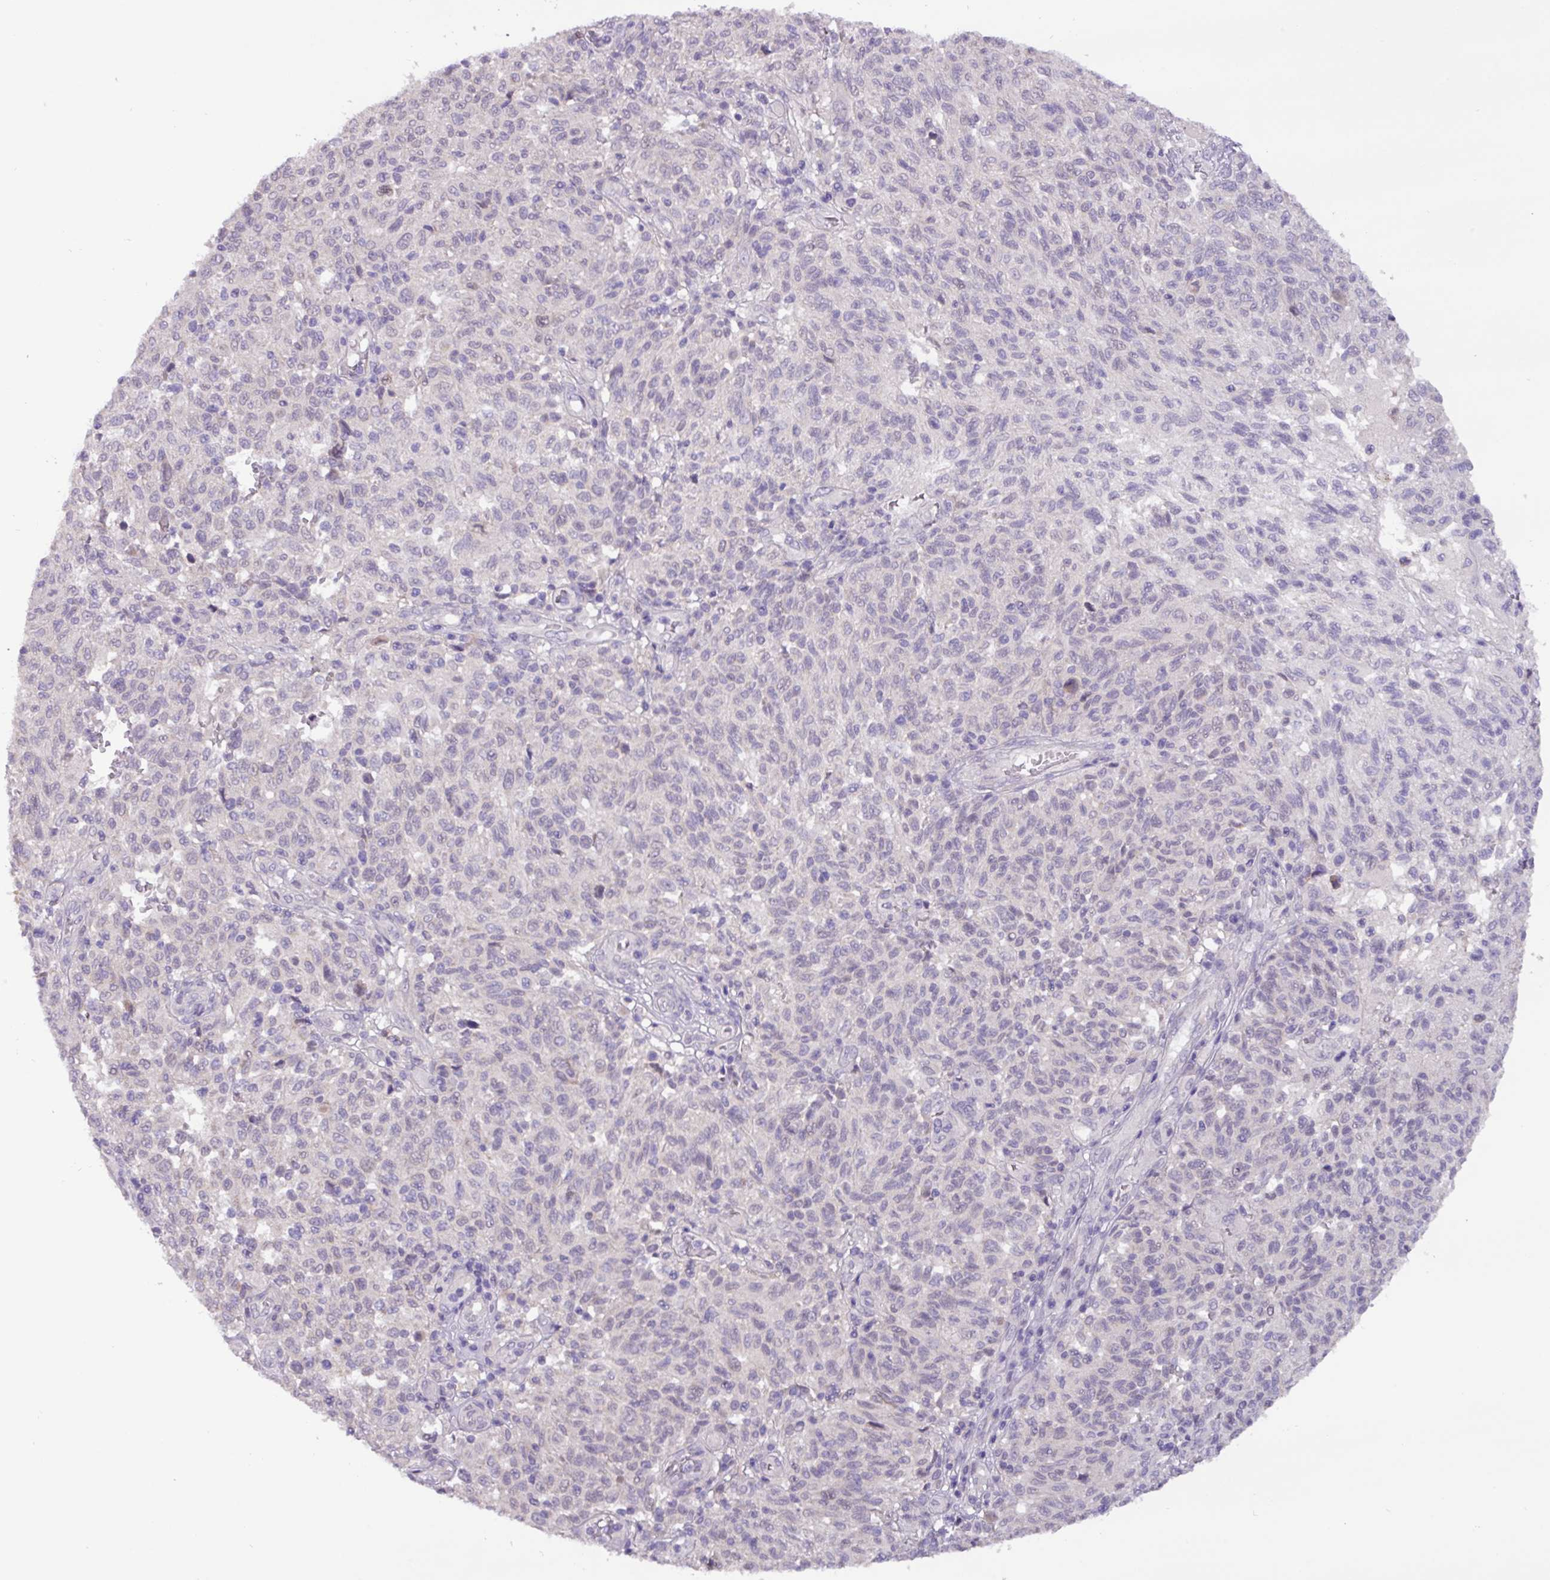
{"staining": {"intensity": "negative", "quantity": "none", "location": "none"}, "tissue": "melanoma", "cell_type": "Tumor cells", "image_type": "cancer", "snomed": [{"axis": "morphology", "description": "Malignant melanoma, NOS"}, {"axis": "topography", "description": "Skin"}], "caption": "A high-resolution image shows immunohistochemistry staining of melanoma, which exhibits no significant staining in tumor cells.", "gene": "PAX8", "patient": {"sex": "male", "age": 66}}